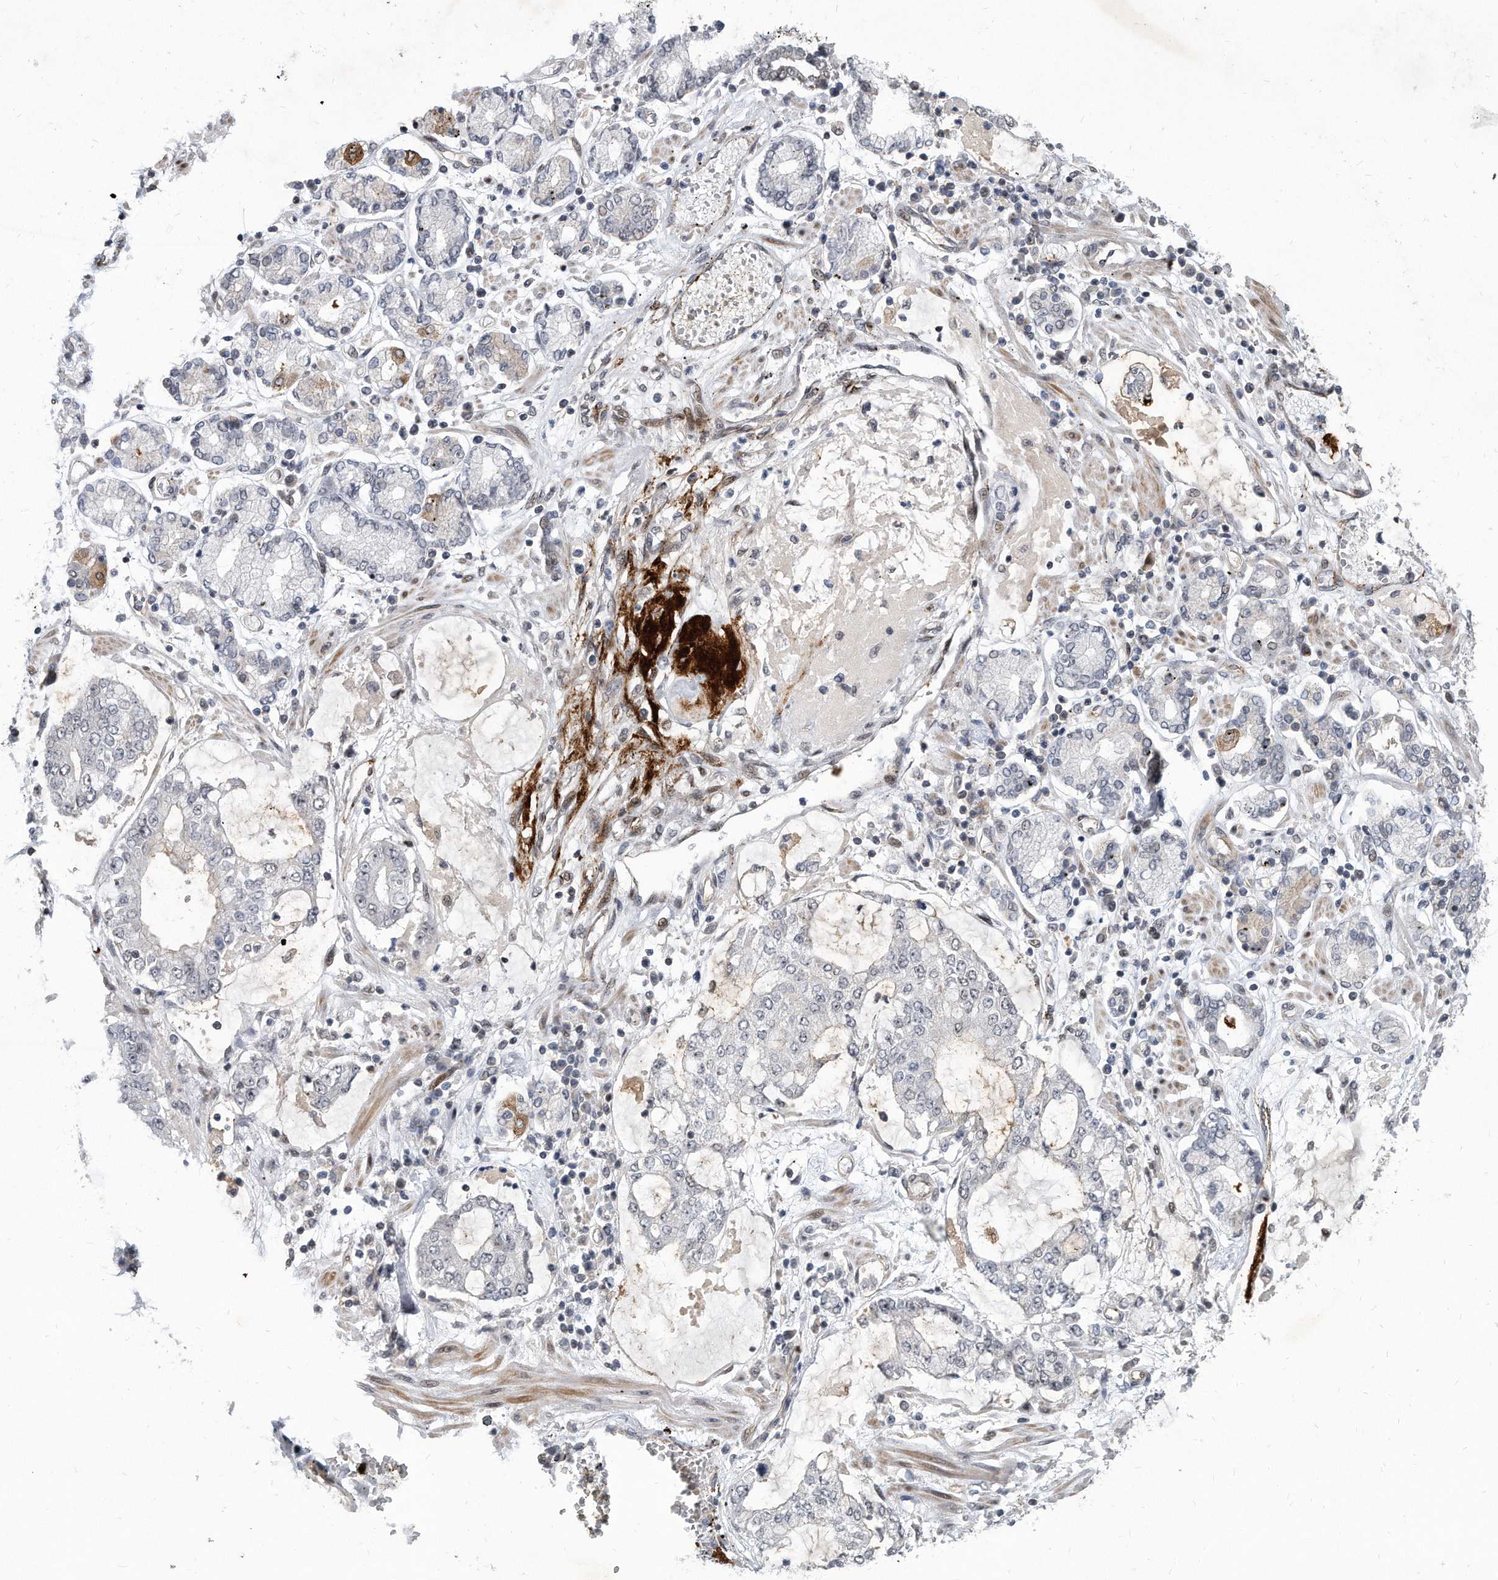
{"staining": {"intensity": "negative", "quantity": "none", "location": "none"}, "tissue": "stomach cancer", "cell_type": "Tumor cells", "image_type": "cancer", "snomed": [{"axis": "morphology", "description": "Adenocarcinoma, NOS"}, {"axis": "topography", "description": "Stomach"}], "caption": "Immunohistochemical staining of stomach cancer displays no significant expression in tumor cells.", "gene": "PGBD2", "patient": {"sex": "male", "age": 76}}